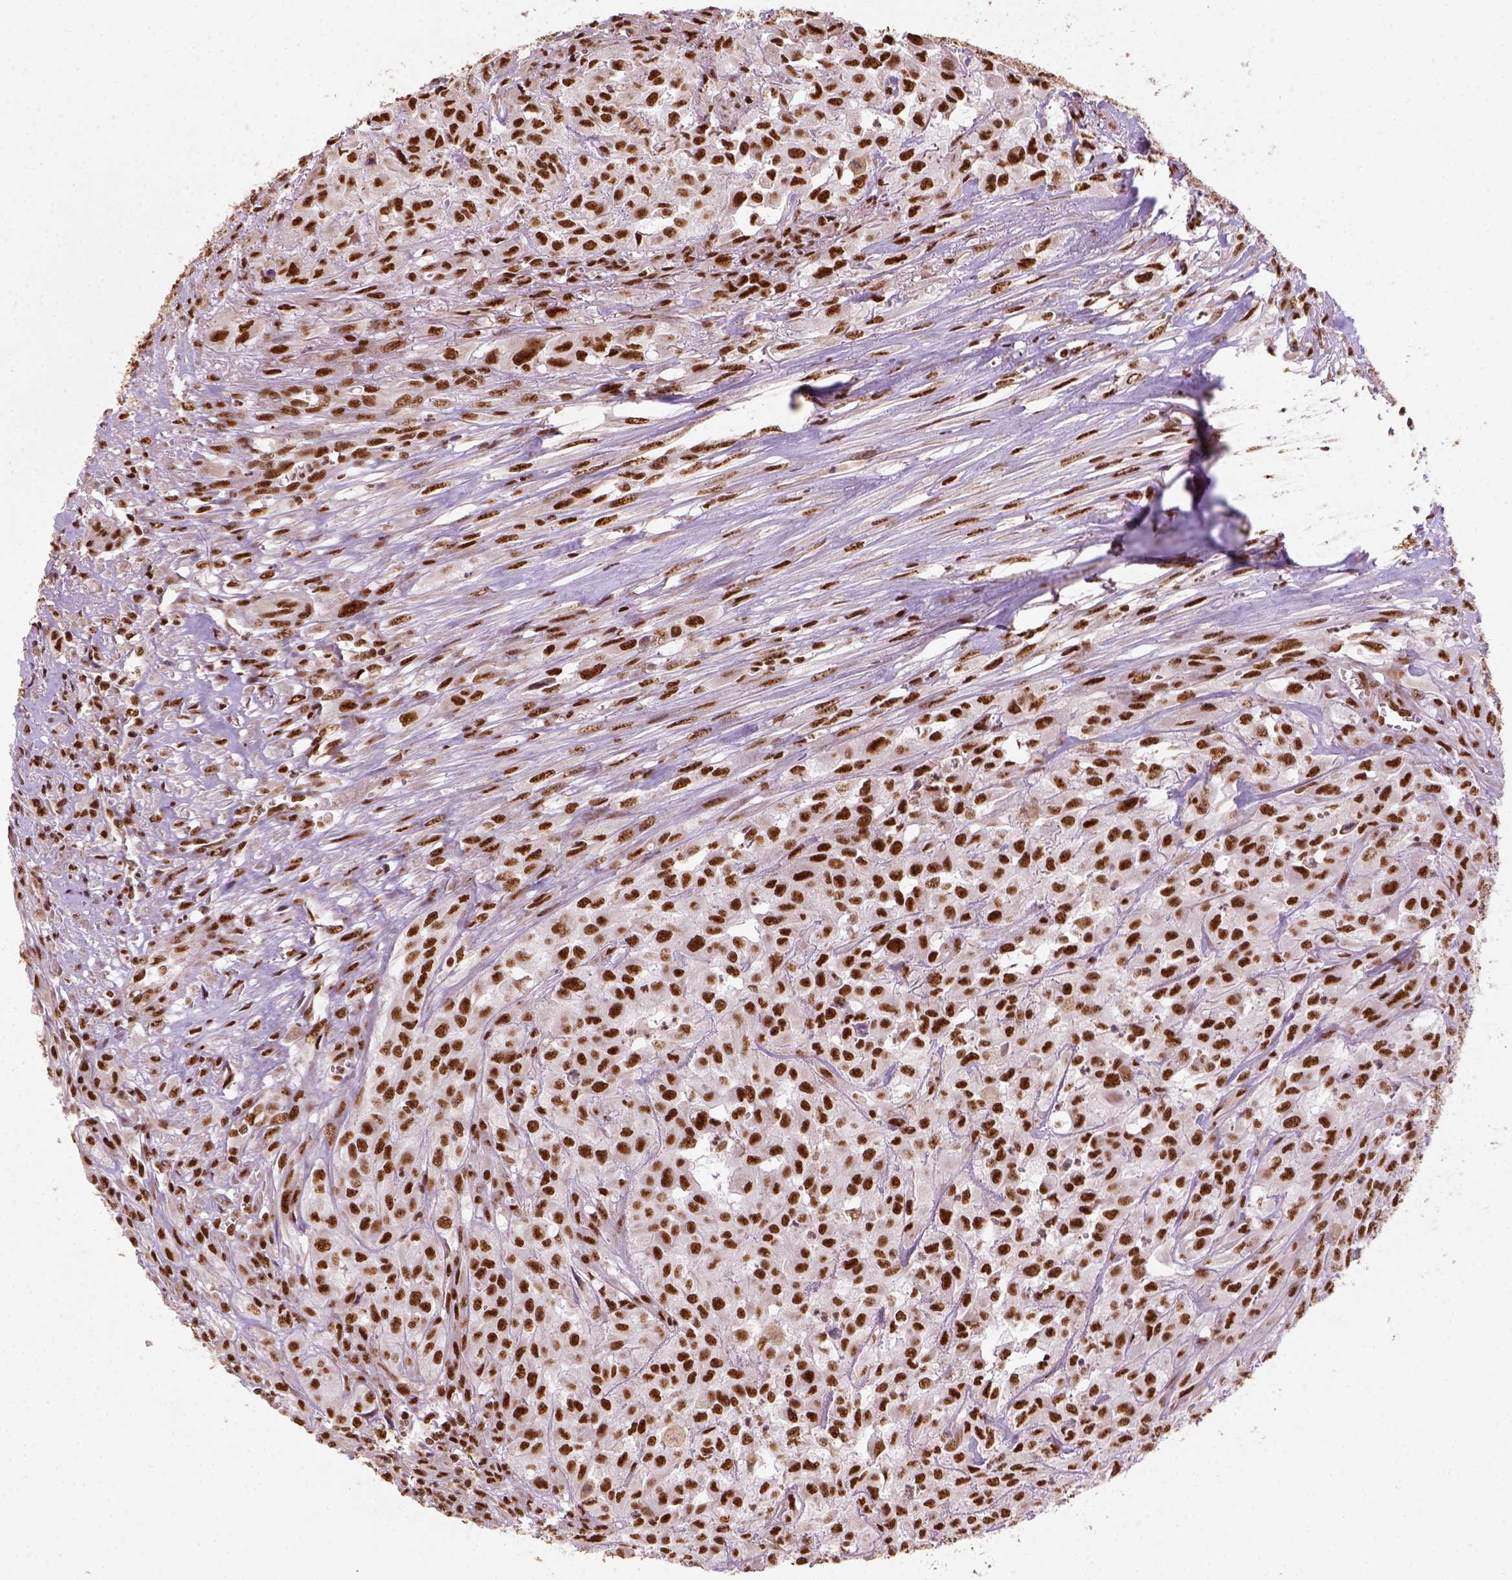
{"staining": {"intensity": "strong", "quantity": ">75%", "location": "nuclear"}, "tissue": "urothelial cancer", "cell_type": "Tumor cells", "image_type": "cancer", "snomed": [{"axis": "morphology", "description": "Urothelial carcinoma, High grade"}, {"axis": "topography", "description": "Urinary bladder"}], "caption": "Immunohistochemistry (IHC) of urothelial carcinoma (high-grade) demonstrates high levels of strong nuclear staining in about >75% of tumor cells.", "gene": "CCAR1", "patient": {"sex": "male", "age": 67}}